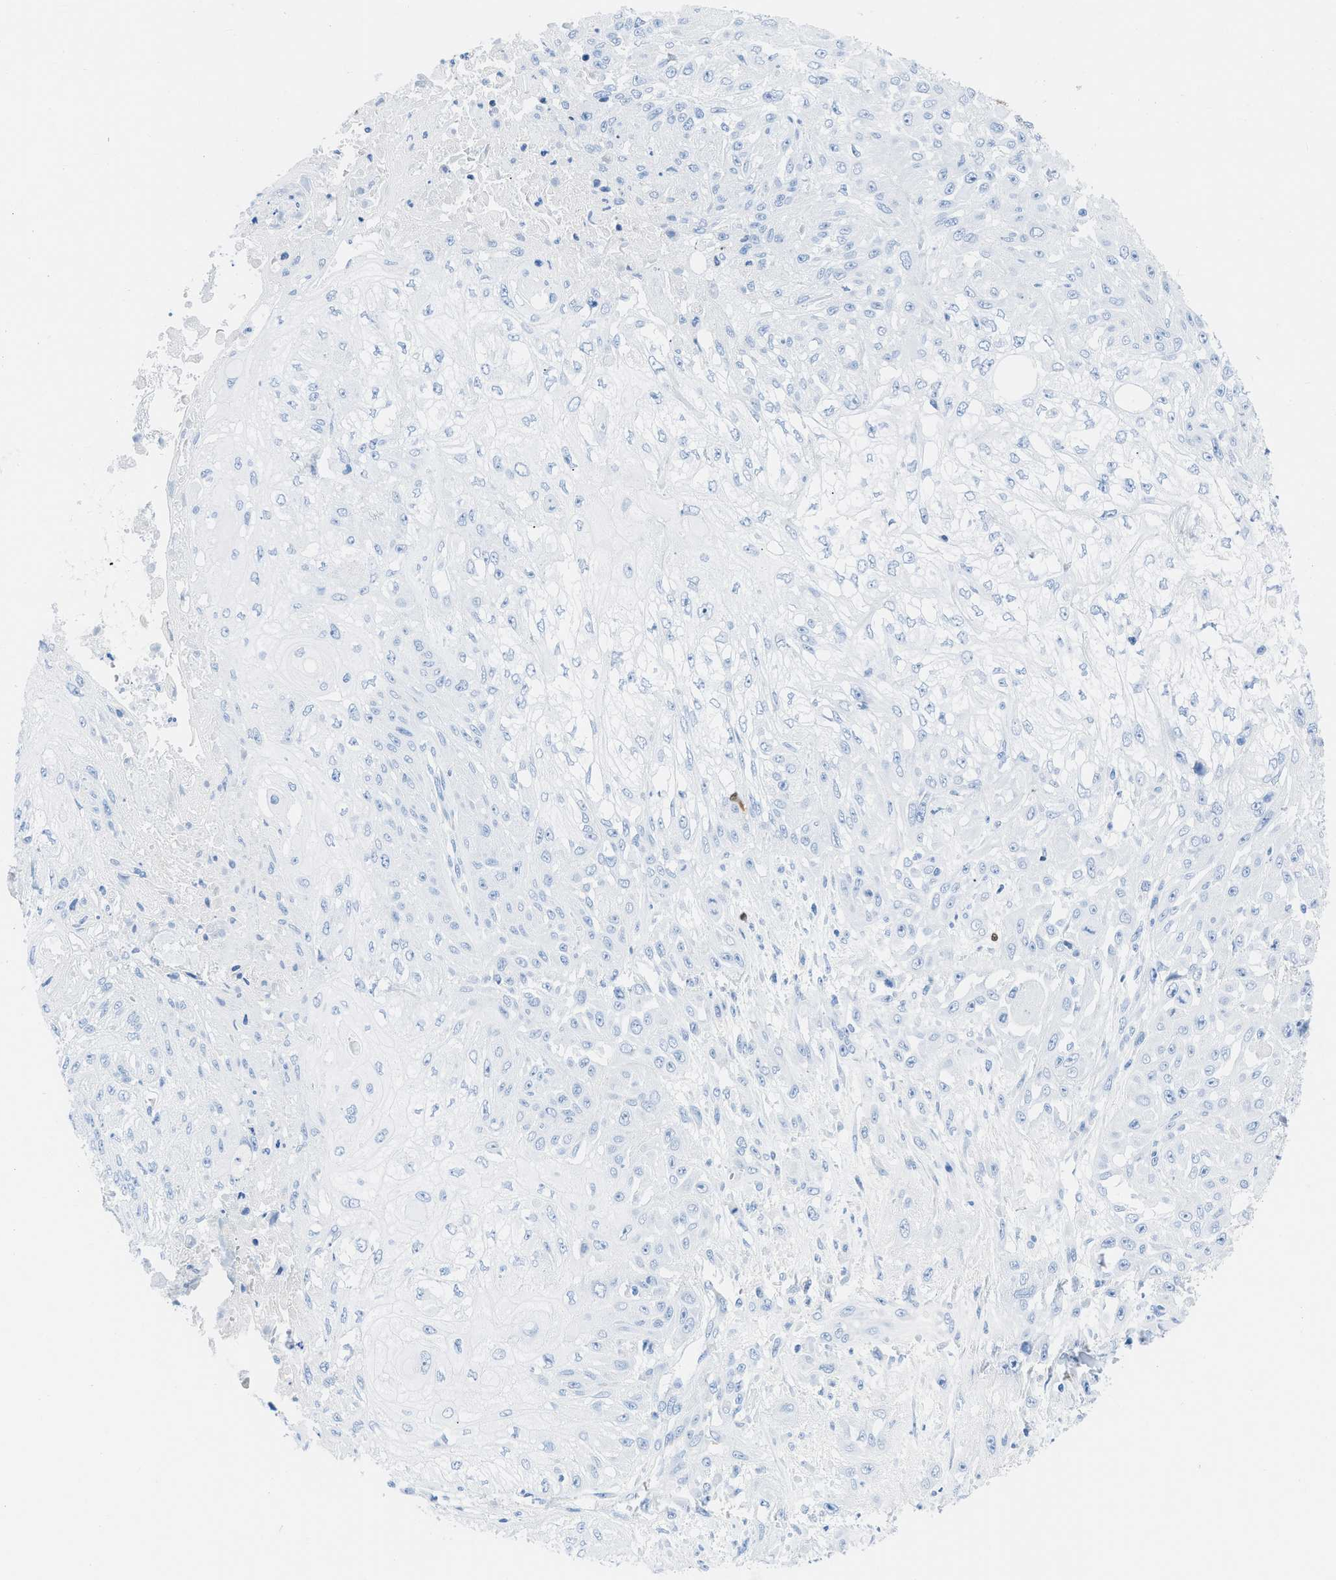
{"staining": {"intensity": "negative", "quantity": "none", "location": "none"}, "tissue": "skin cancer", "cell_type": "Tumor cells", "image_type": "cancer", "snomed": [{"axis": "morphology", "description": "Squamous cell carcinoma, NOS"}, {"axis": "morphology", "description": "Squamous cell carcinoma, metastatic, NOS"}, {"axis": "topography", "description": "Skin"}, {"axis": "topography", "description": "Lymph node"}], "caption": "Immunohistochemistry (IHC) micrograph of skin cancer stained for a protein (brown), which displays no staining in tumor cells.", "gene": "TCL1A", "patient": {"sex": "male", "age": 75}}